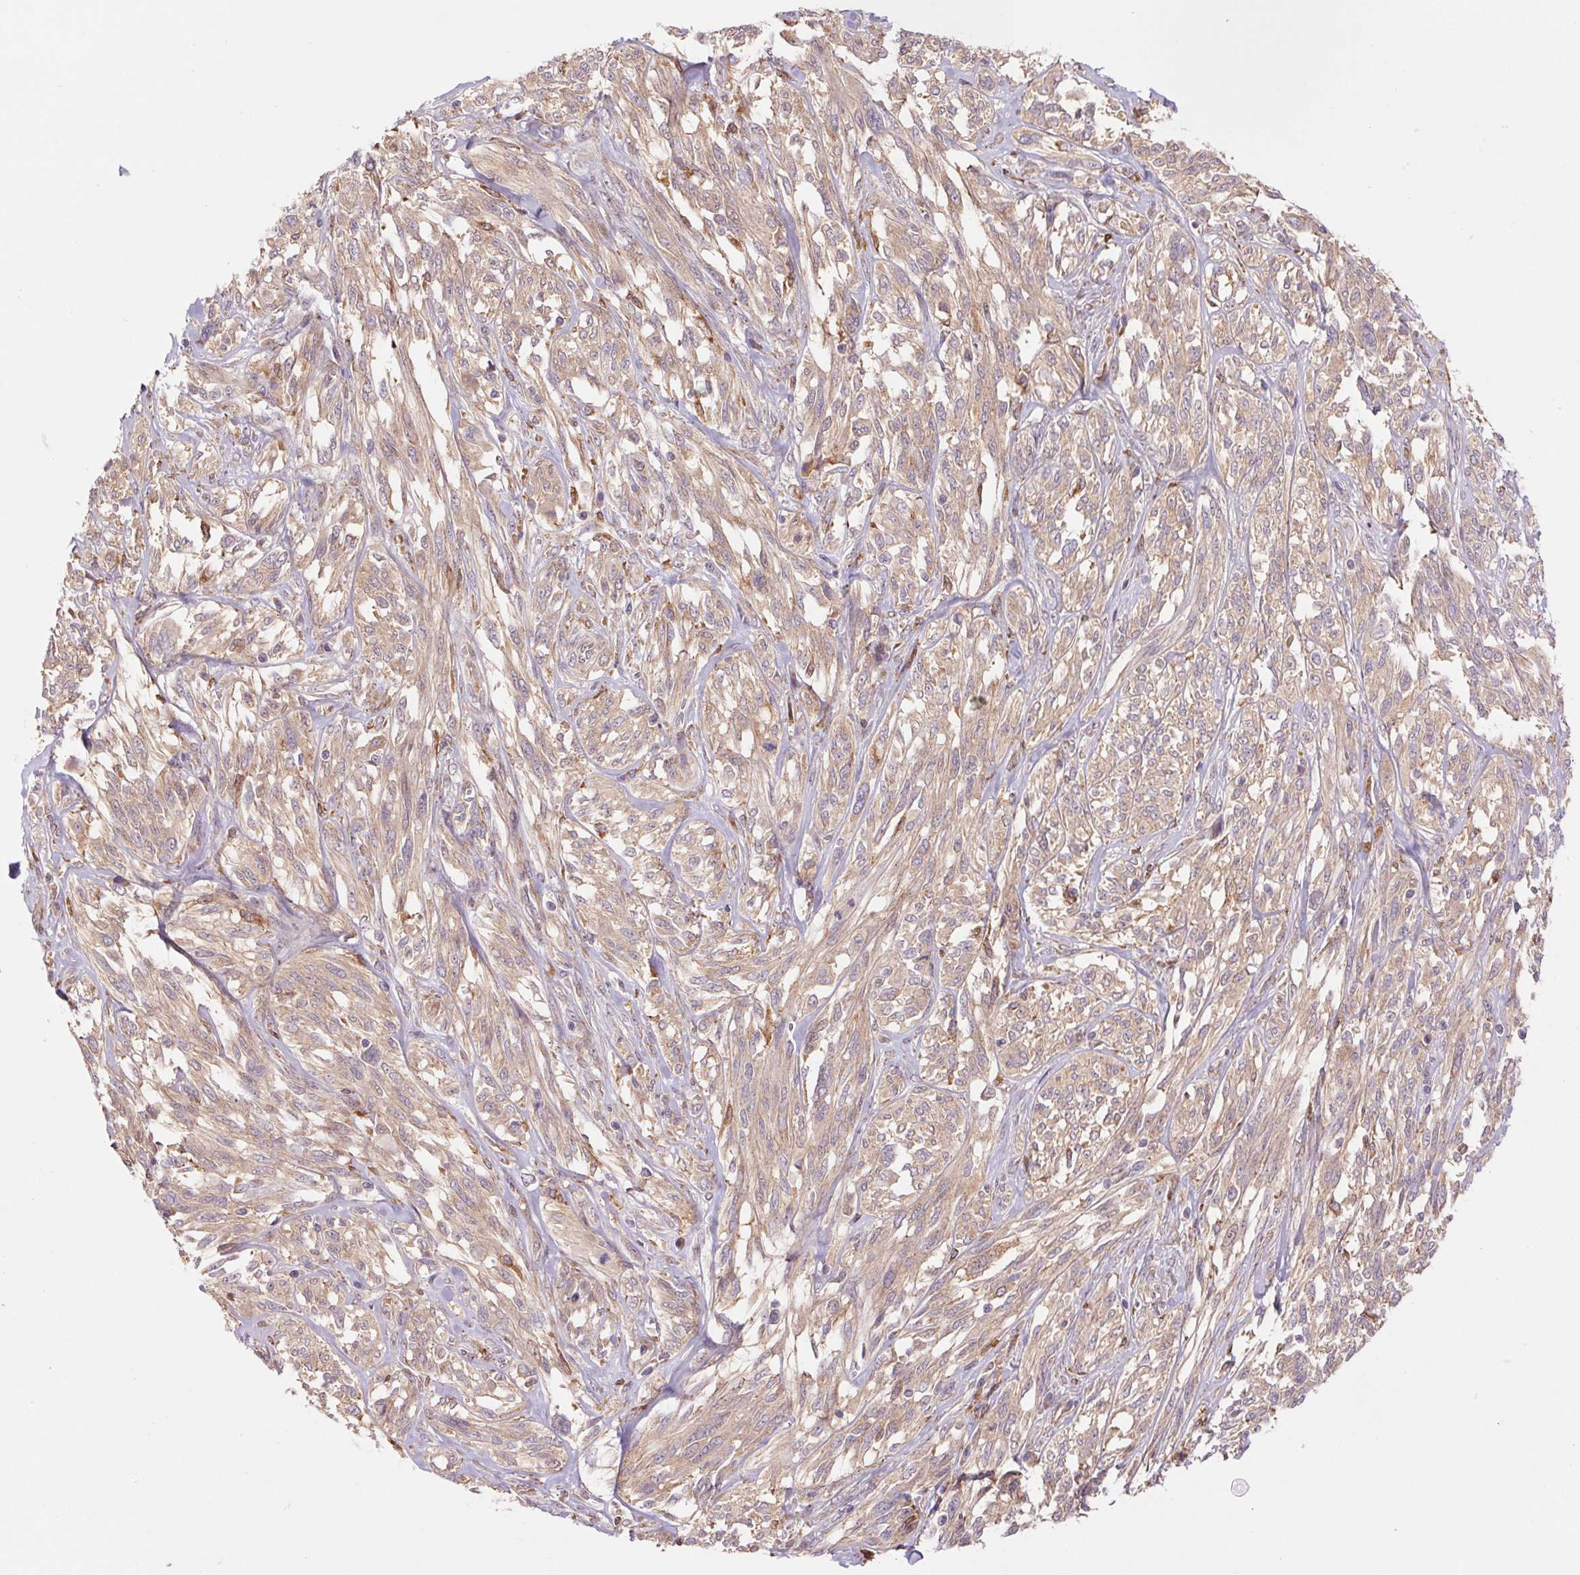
{"staining": {"intensity": "moderate", "quantity": ">75%", "location": "cytoplasmic/membranous"}, "tissue": "melanoma", "cell_type": "Tumor cells", "image_type": "cancer", "snomed": [{"axis": "morphology", "description": "Malignant melanoma, NOS"}, {"axis": "topography", "description": "Skin"}], "caption": "There is medium levels of moderate cytoplasmic/membranous staining in tumor cells of melanoma, as demonstrated by immunohistochemical staining (brown color).", "gene": "KLHL20", "patient": {"sex": "female", "age": 91}}